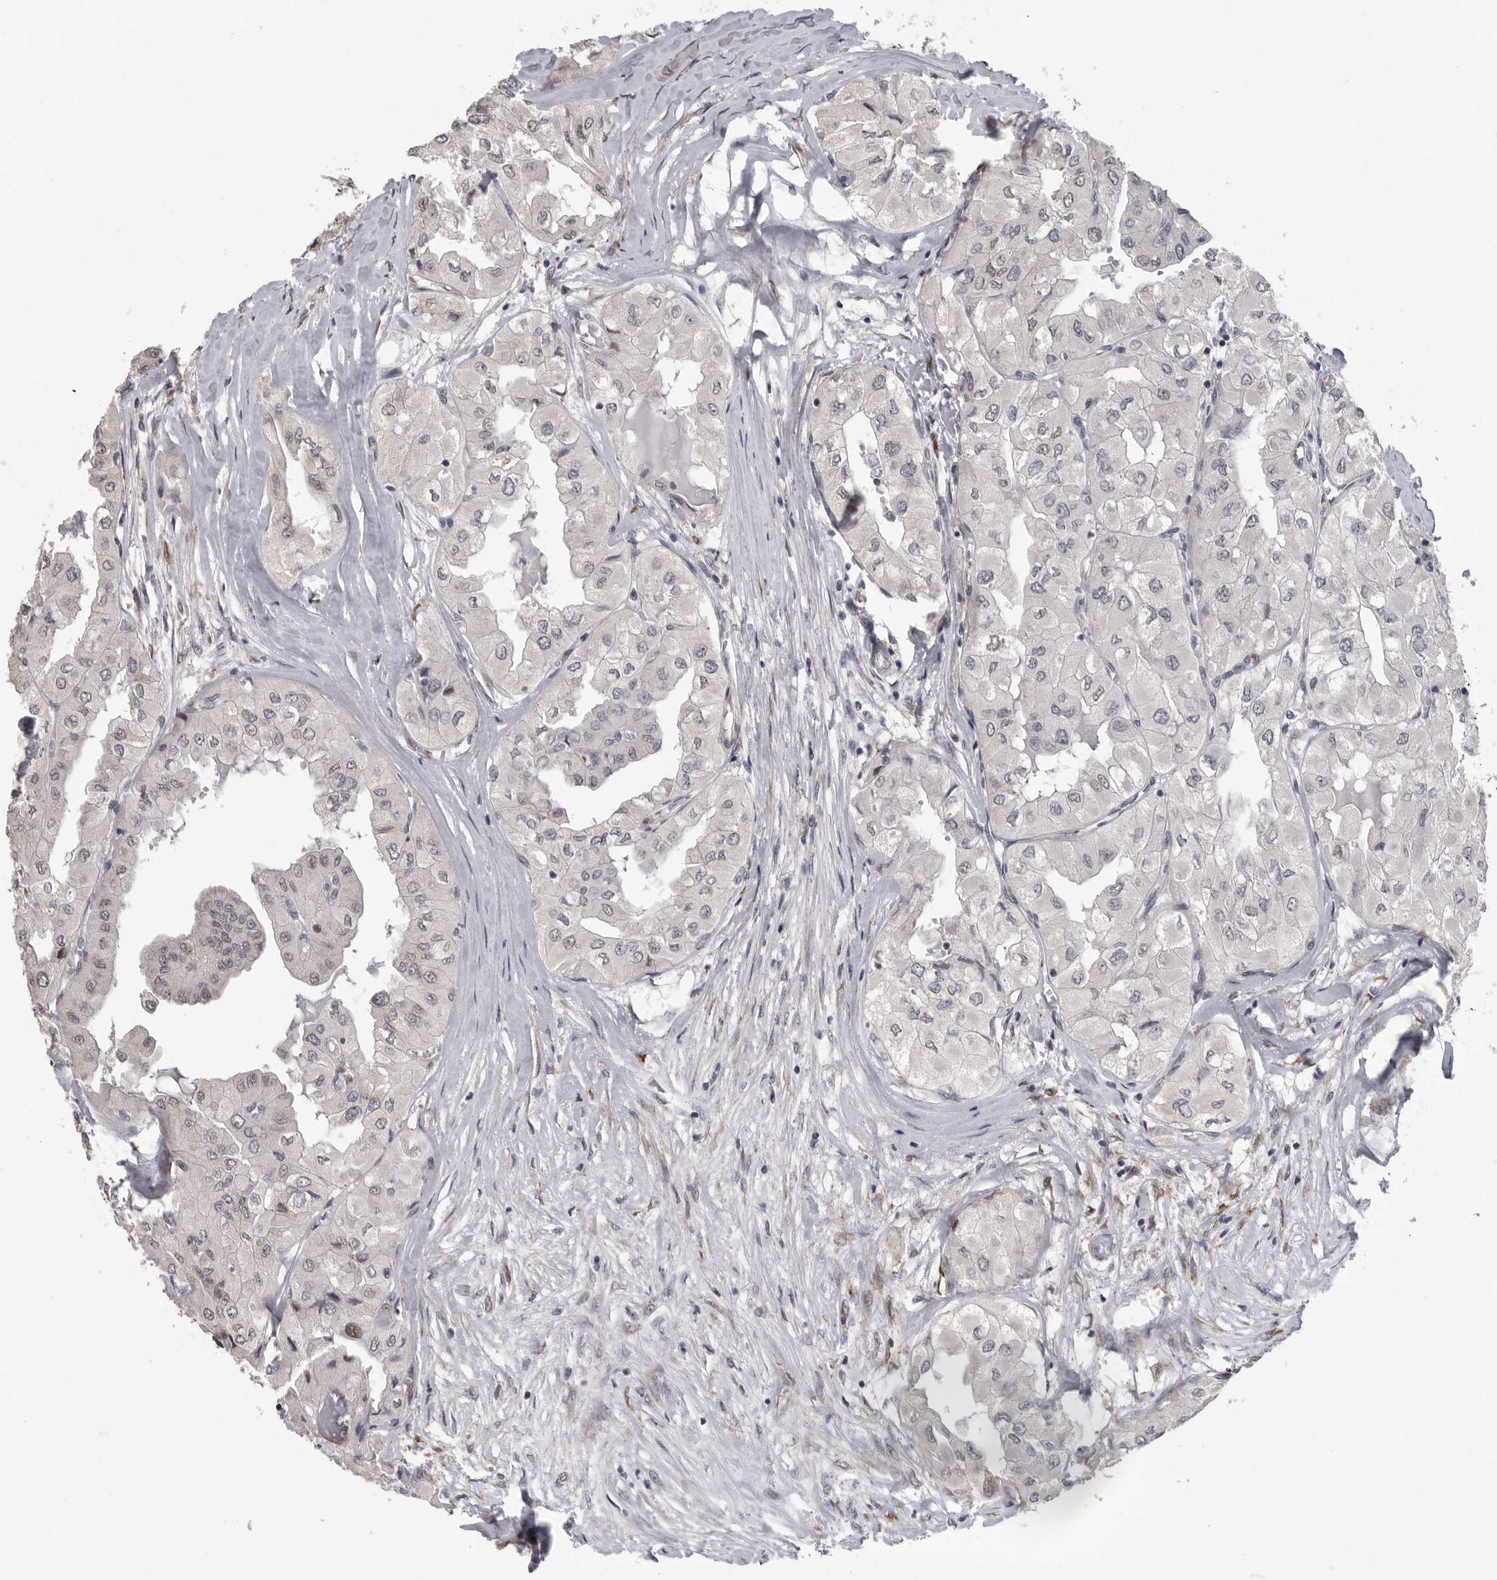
{"staining": {"intensity": "negative", "quantity": "none", "location": "none"}, "tissue": "thyroid cancer", "cell_type": "Tumor cells", "image_type": "cancer", "snomed": [{"axis": "morphology", "description": "Papillary adenocarcinoma, NOS"}, {"axis": "topography", "description": "Thyroid gland"}], "caption": "An immunohistochemistry (IHC) histopathology image of papillary adenocarcinoma (thyroid) is shown. There is no staining in tumor cells of papillary adenocarcinoma (thyroid).", "gene": "RALGPS2", "patient": {"sex": "female", "age": 59}}